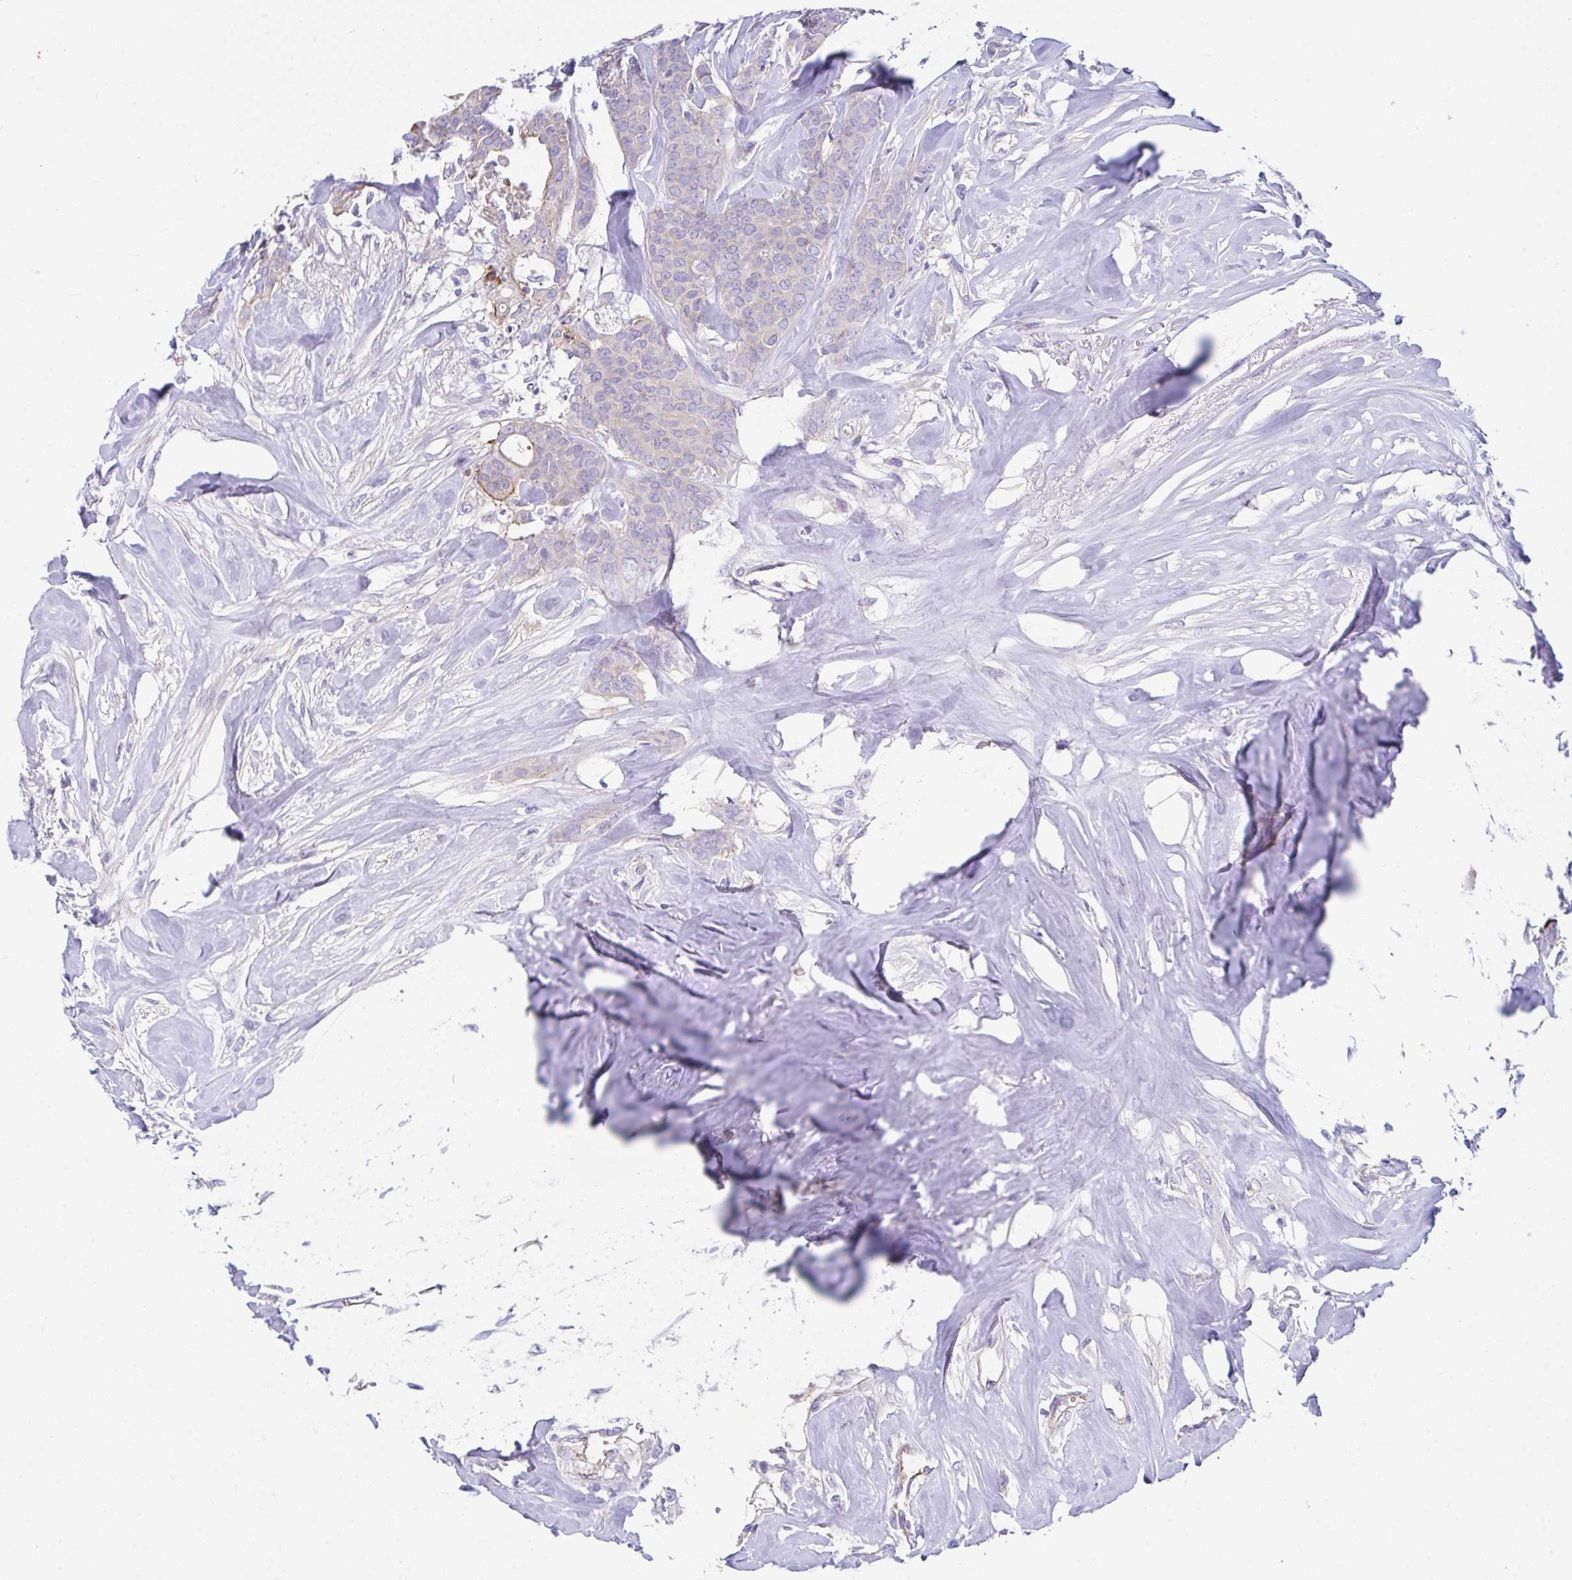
{"staining": {"intensity": "negative", "quantity": "none", "location": "none"}, "tissue": "breast cancer", "cell_type": "Tumor cells", "image_type": "cancer", "snomed": [{"axis": "morphology", "description": "Duct carcinoma"}, {"axis": "topography", "description": "Breast"}], "caption": "The histopathology image demonstrates no staining of tumor cells in breast infiltrating ductal carcinoma. (Immunohistochemistry, brightfield microscopy, high magnification).", "gene": "ZNF813", "patient": {"sex": "female", "age": 84}}